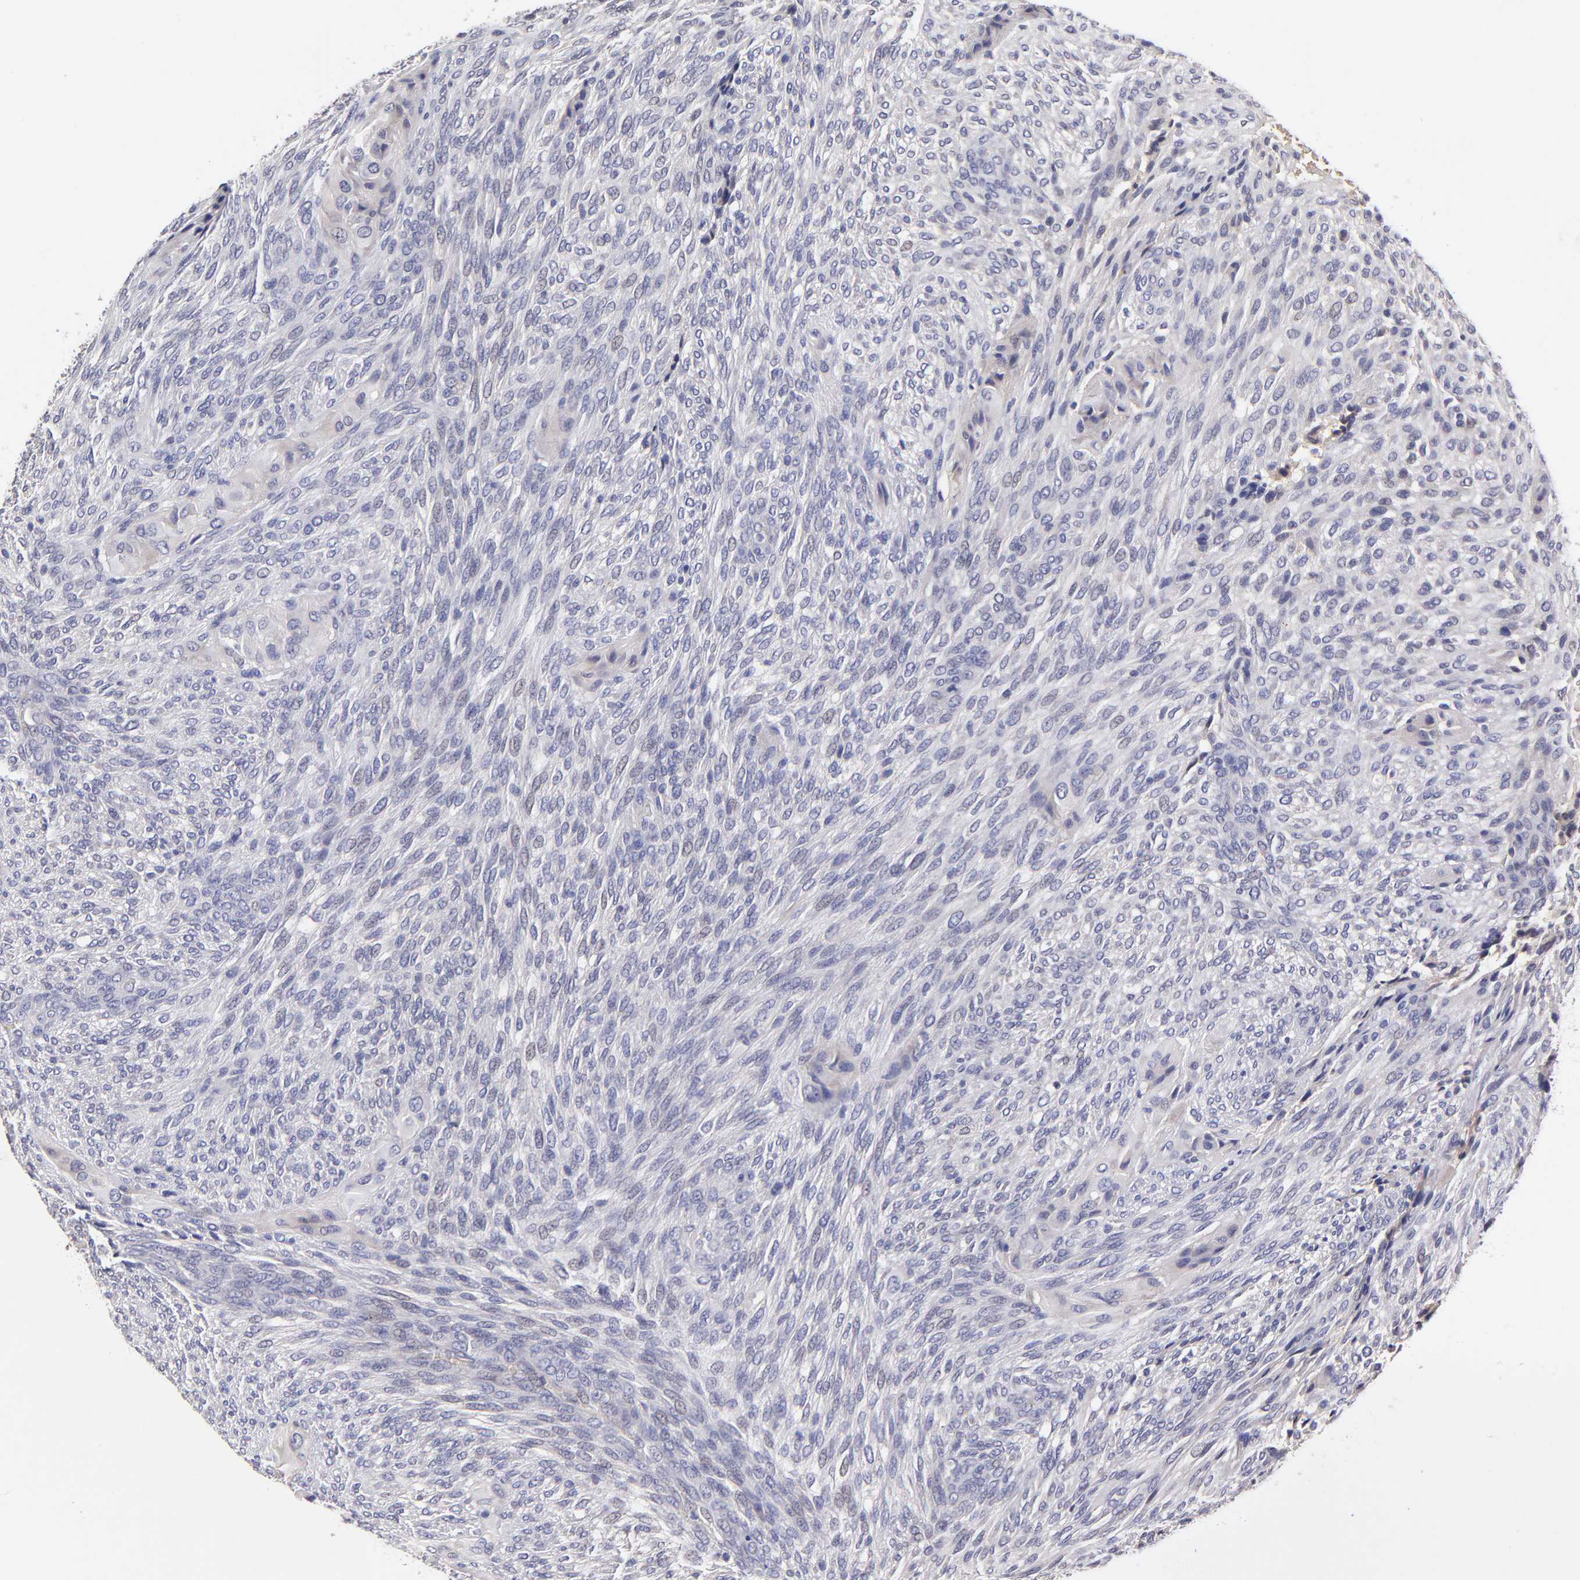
{"staining": {"intensity": "negative", "quantity": "none", "location": "none"}, "tissue": "glioma", "cell_type": "Tumor cells", "image_type": "cancer", "snomed": [{"axis": "morphology", "description": "Glioma, malignant, High grade"}, {"axis": "topography", "description": "Cerebral cortex"}], "caption": "Protein analysis of high-grade glioma (malignant) shows no significant expression in tumor cells.", "gene": "BTG2", "patient": {"sex": "female", "age": 55}}